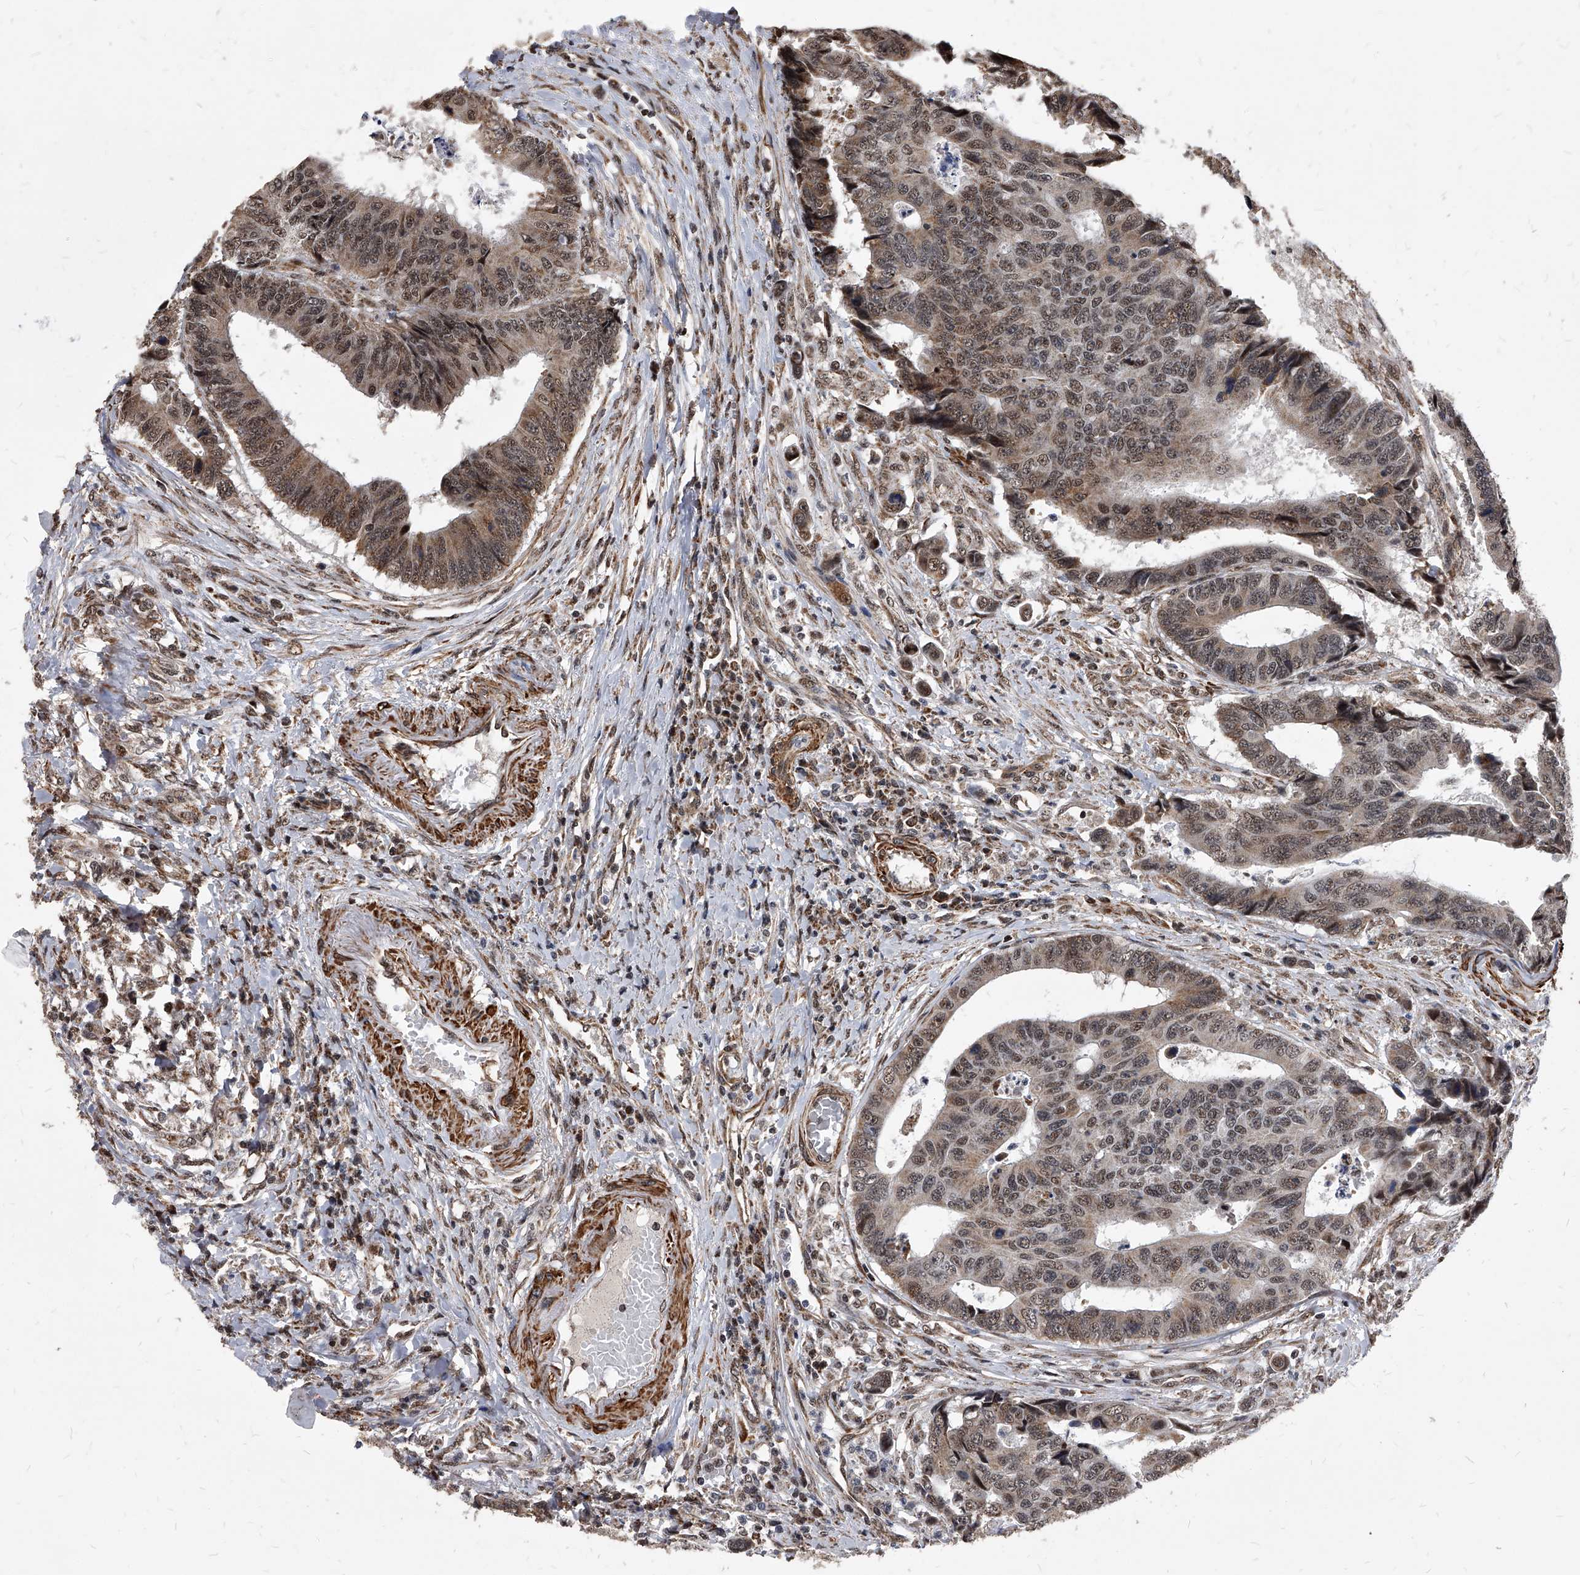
{"staining": {"intensity": "moderate", "quantity": ">75%", "location": "cytoplasmic/membranous,nuclear"}, "tissue": "colorectal cancer", "cell_type": "Tumor cells", "image_type": "cancer", "snomed": [{"axis": "morphology", "description": "Adenocarcinoma, NOS"}, {"axis": "topography", "description": "Rectum"}], "caption": "Protein expression analysis of human adenocarcinoma (colorectal) reveals moderate cytoplasmic/membranous and nuclear staining in approximately >75% of tumor cells.", "gene": "DUSP22", "patient": {"sex": "male", "age": 84}}